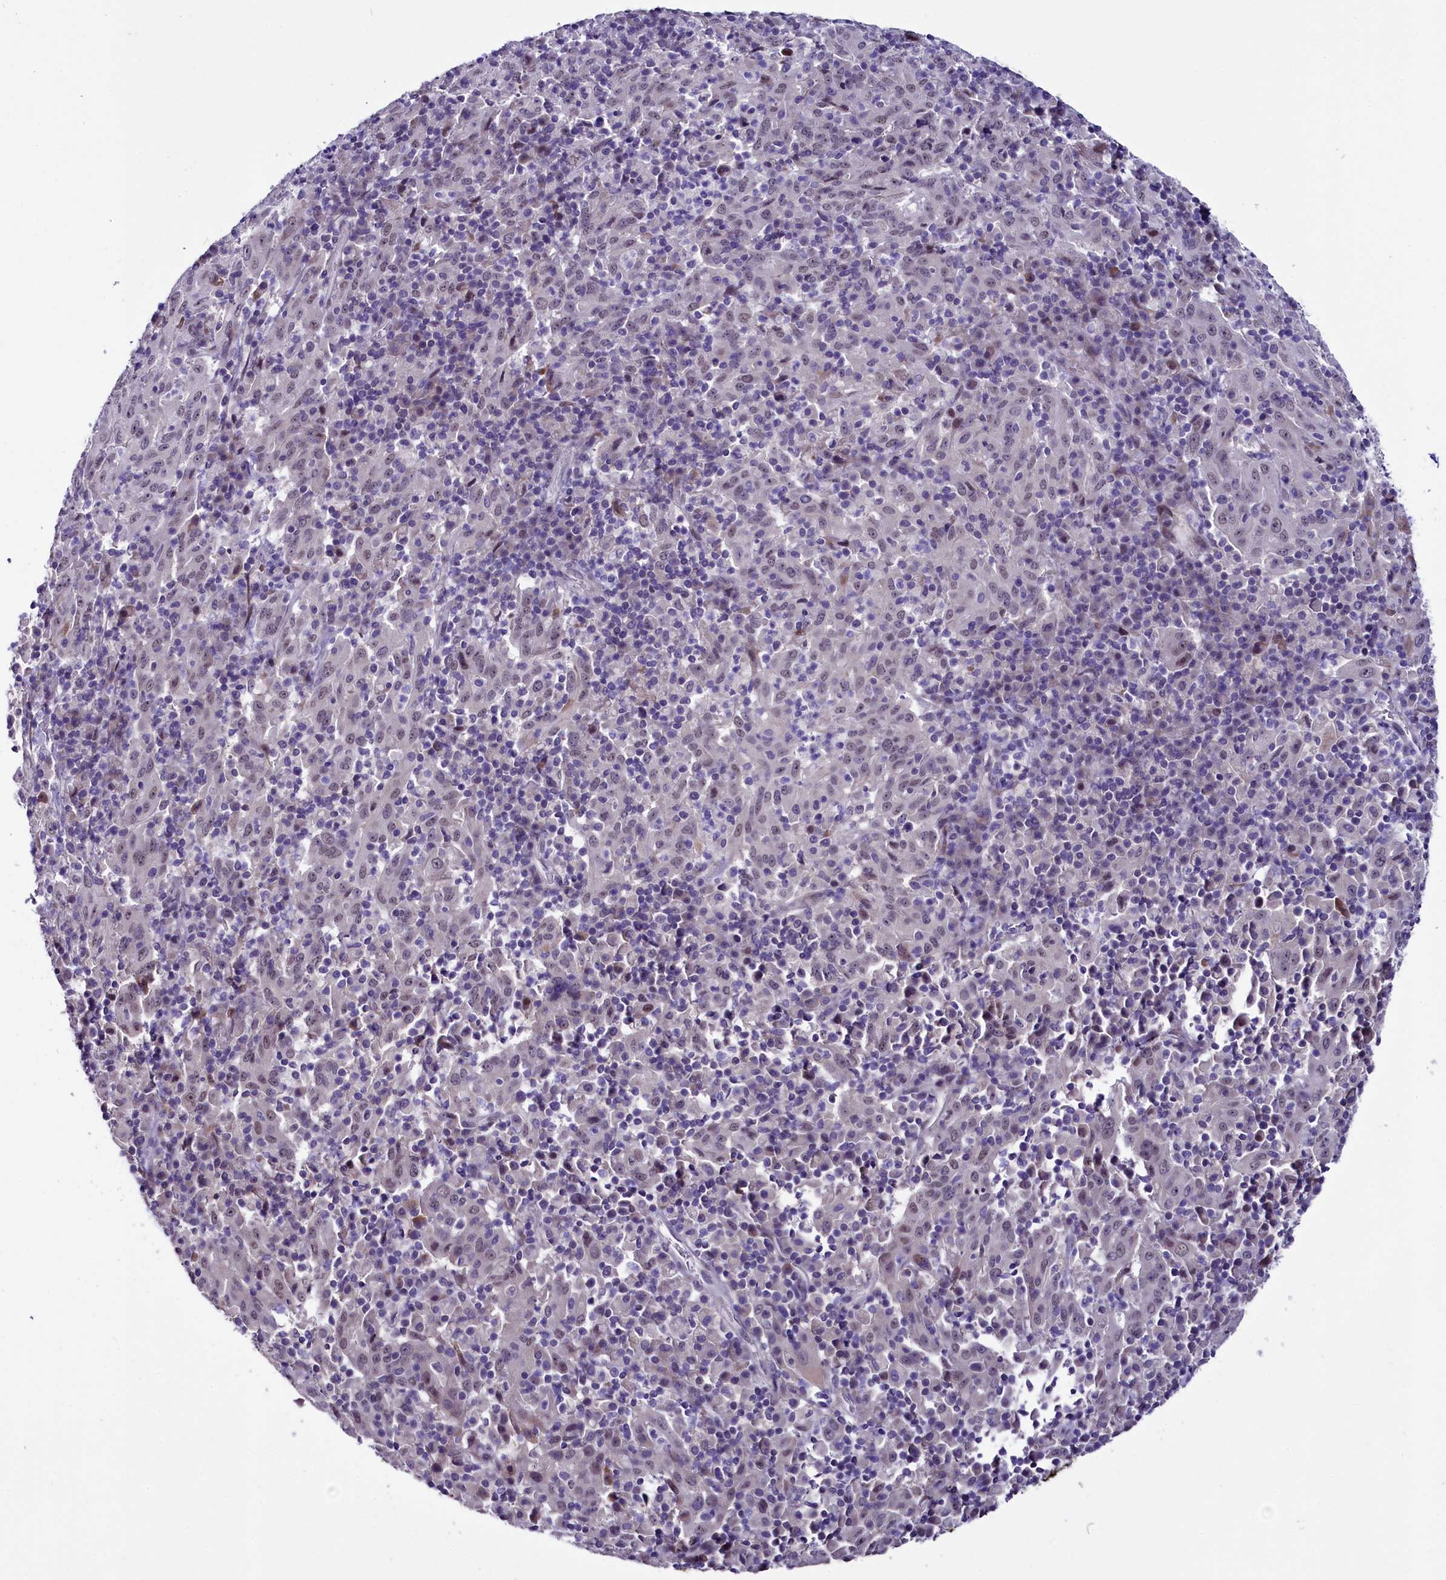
{"staining": {"intensity": "weak", "quantity": "25%-75%", "location": "nuclear"}, "tissue": "pancreatic cancer", "cell_type": "Tumor cells", "image_type": "cancer", "snomed": [{"axis": "morphology", "description": "Adenocarcinoma, NOS"}, {"axis": "topography", "description": "Pancreas"}], "caption": "High-power microscopy captured an immunohistochemistry (IHC) photomicrograph of pancreatic adenocarcinoma, revealing weak nuclear positivity in about 25%-75% of tumor cells.", "gene": "RPUSD2", "patient": {"sex": "male", "age": 63}}